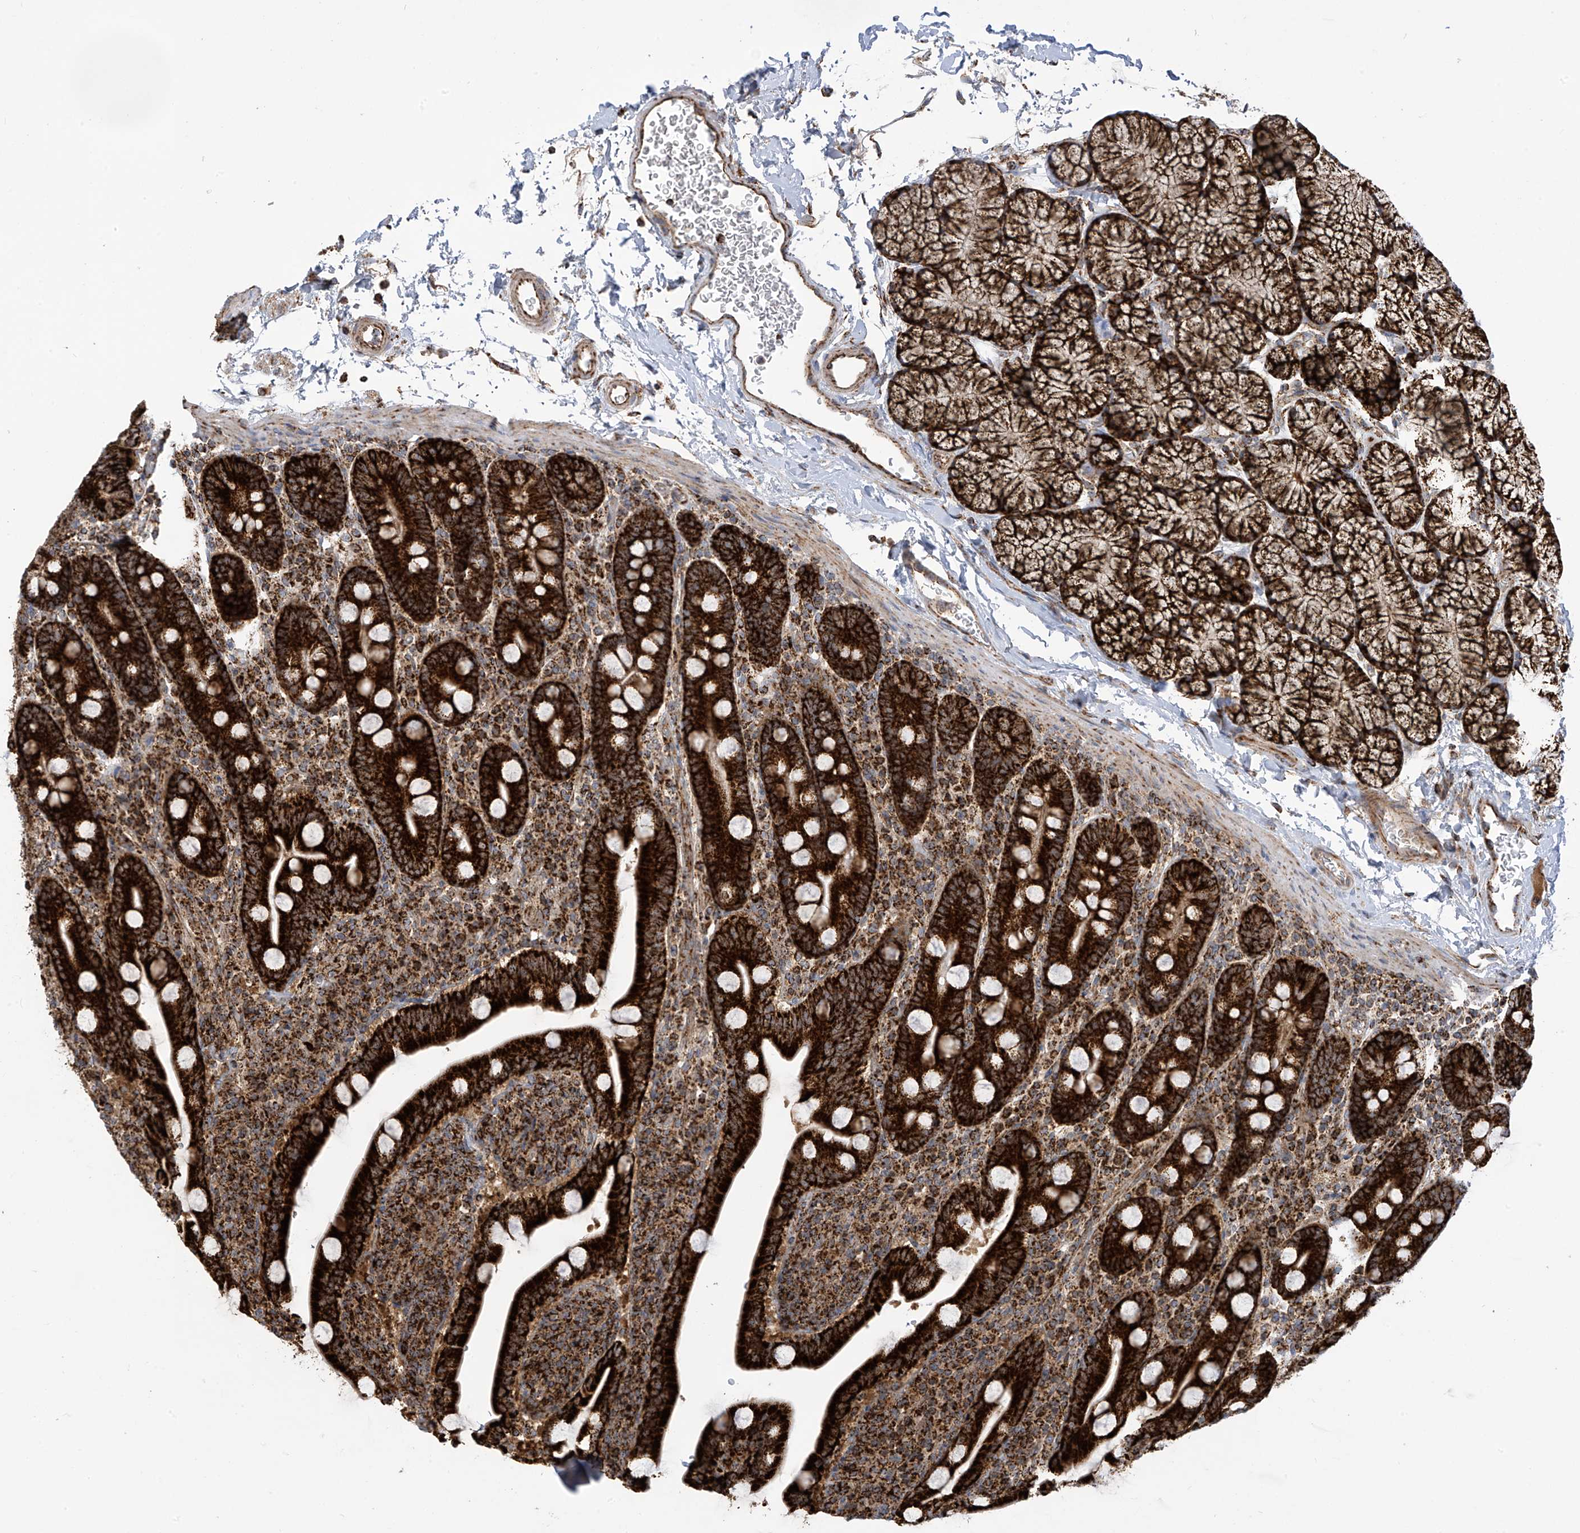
{"staining": {"intensity": "strong", "quantity": ">75%", "location": "cytoplasmic/membranous"}, "tissue": "duodenum", "cell_type": "Glandular cells", "image_type": "normal", "snomed": [{"axis": "morphology", "description": "Normal tissue, NOS"}, {"axis": "topography", "description": "Duodenum"}], "caption": "Immunohistochemistry image of normal duodenum: human duodenum stained using IHC shows high levels of strong protein expression localized specifically in the cytoplasmic/membranous of glandular cells, appearing as a cytoplasmic/membranous brown color.", "gene": "COX10", "patient": {"sex": "male", "age": 35}}